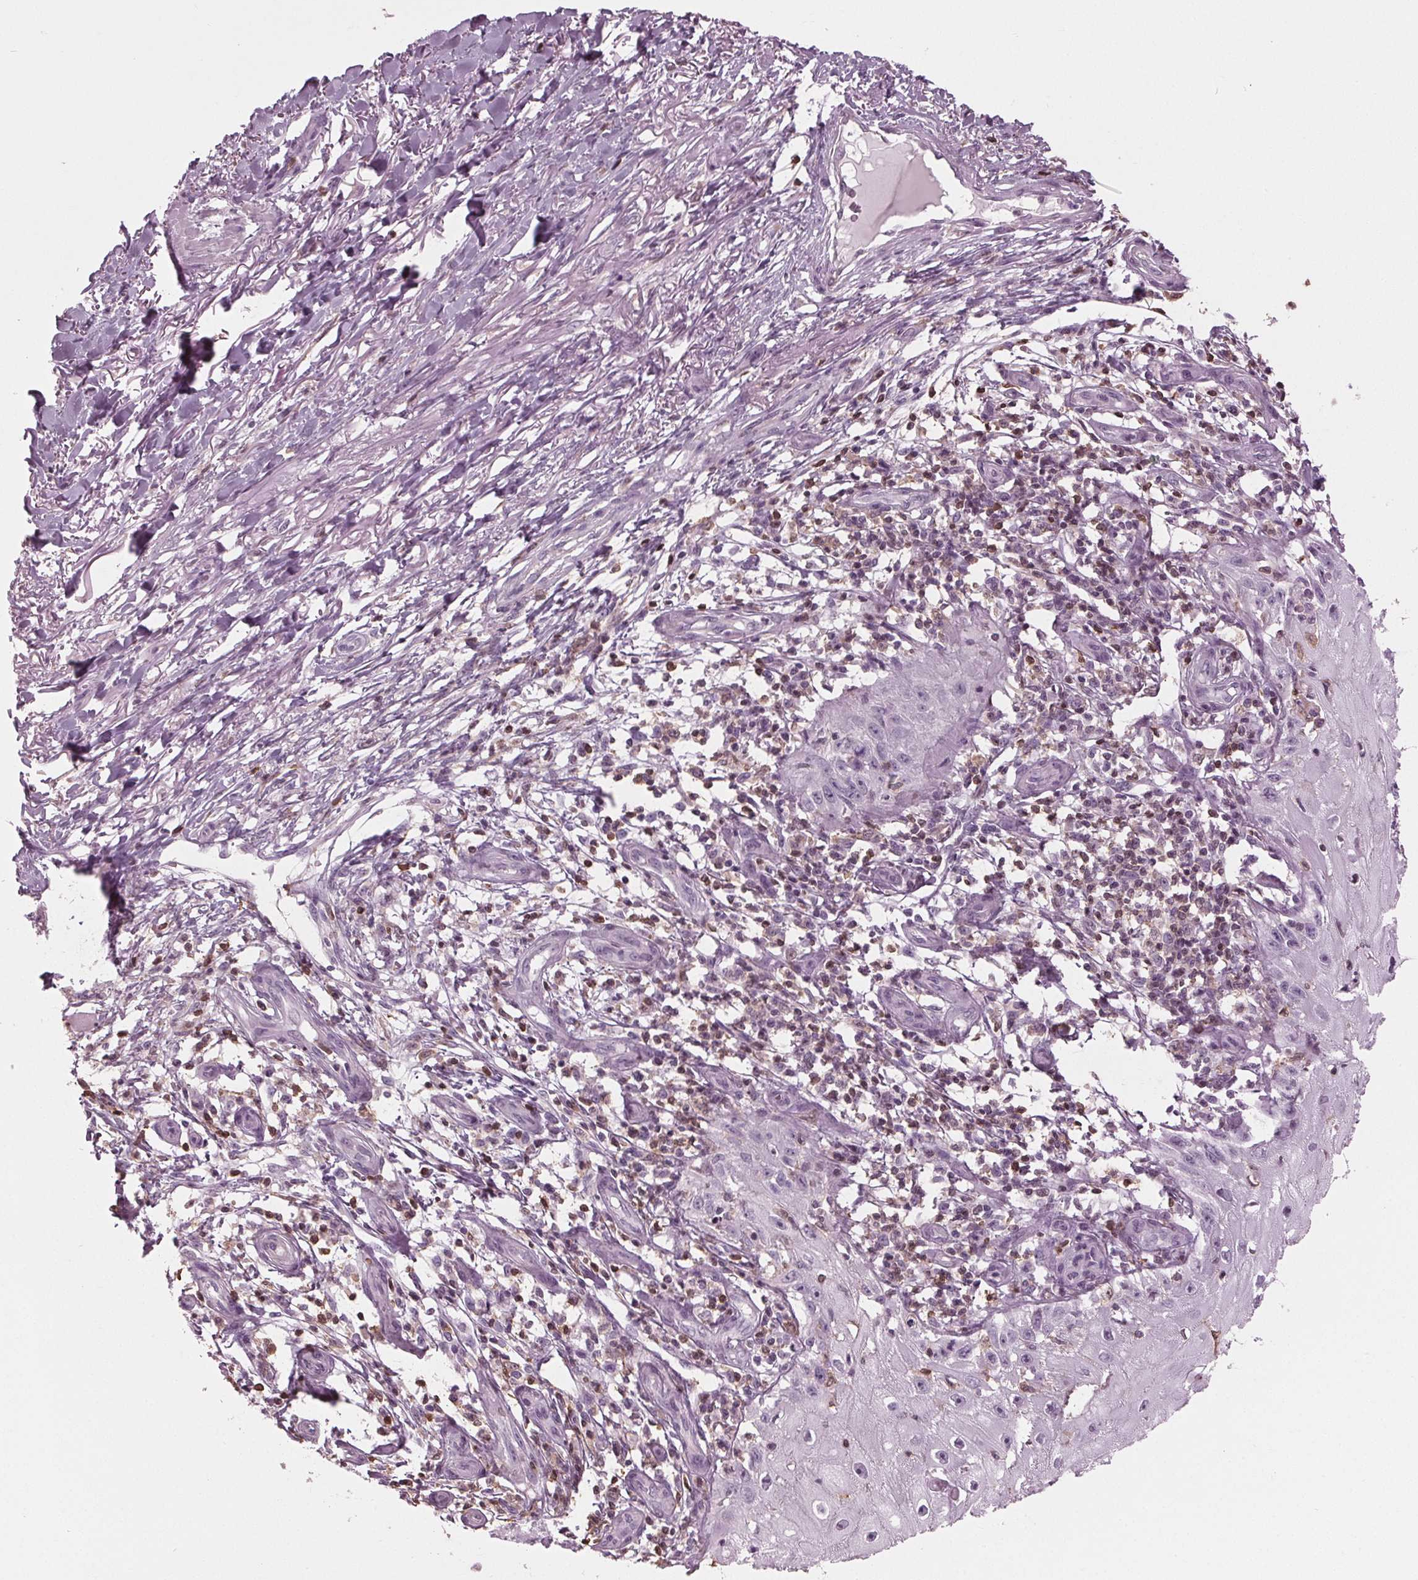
{"staining": {"intensity": "negative", "quantity": "none", "location": "none"}, "tissue": "skin cancer", "cell_type": "Tumor cells", "image_type": "cancer", "snomed": [{"axis": "morphology", "description": "Squamous cell carcinoma, NOS"}, {"axis": "topography", "description": "Skin"}], "caption": "Skin cancer (squamous cell carcinoma) was stained to show a protein in brown. There is no significant positivity in tumor cells.", "gene": "BTLA", "patient": {"sex": "female", "age": 77}}